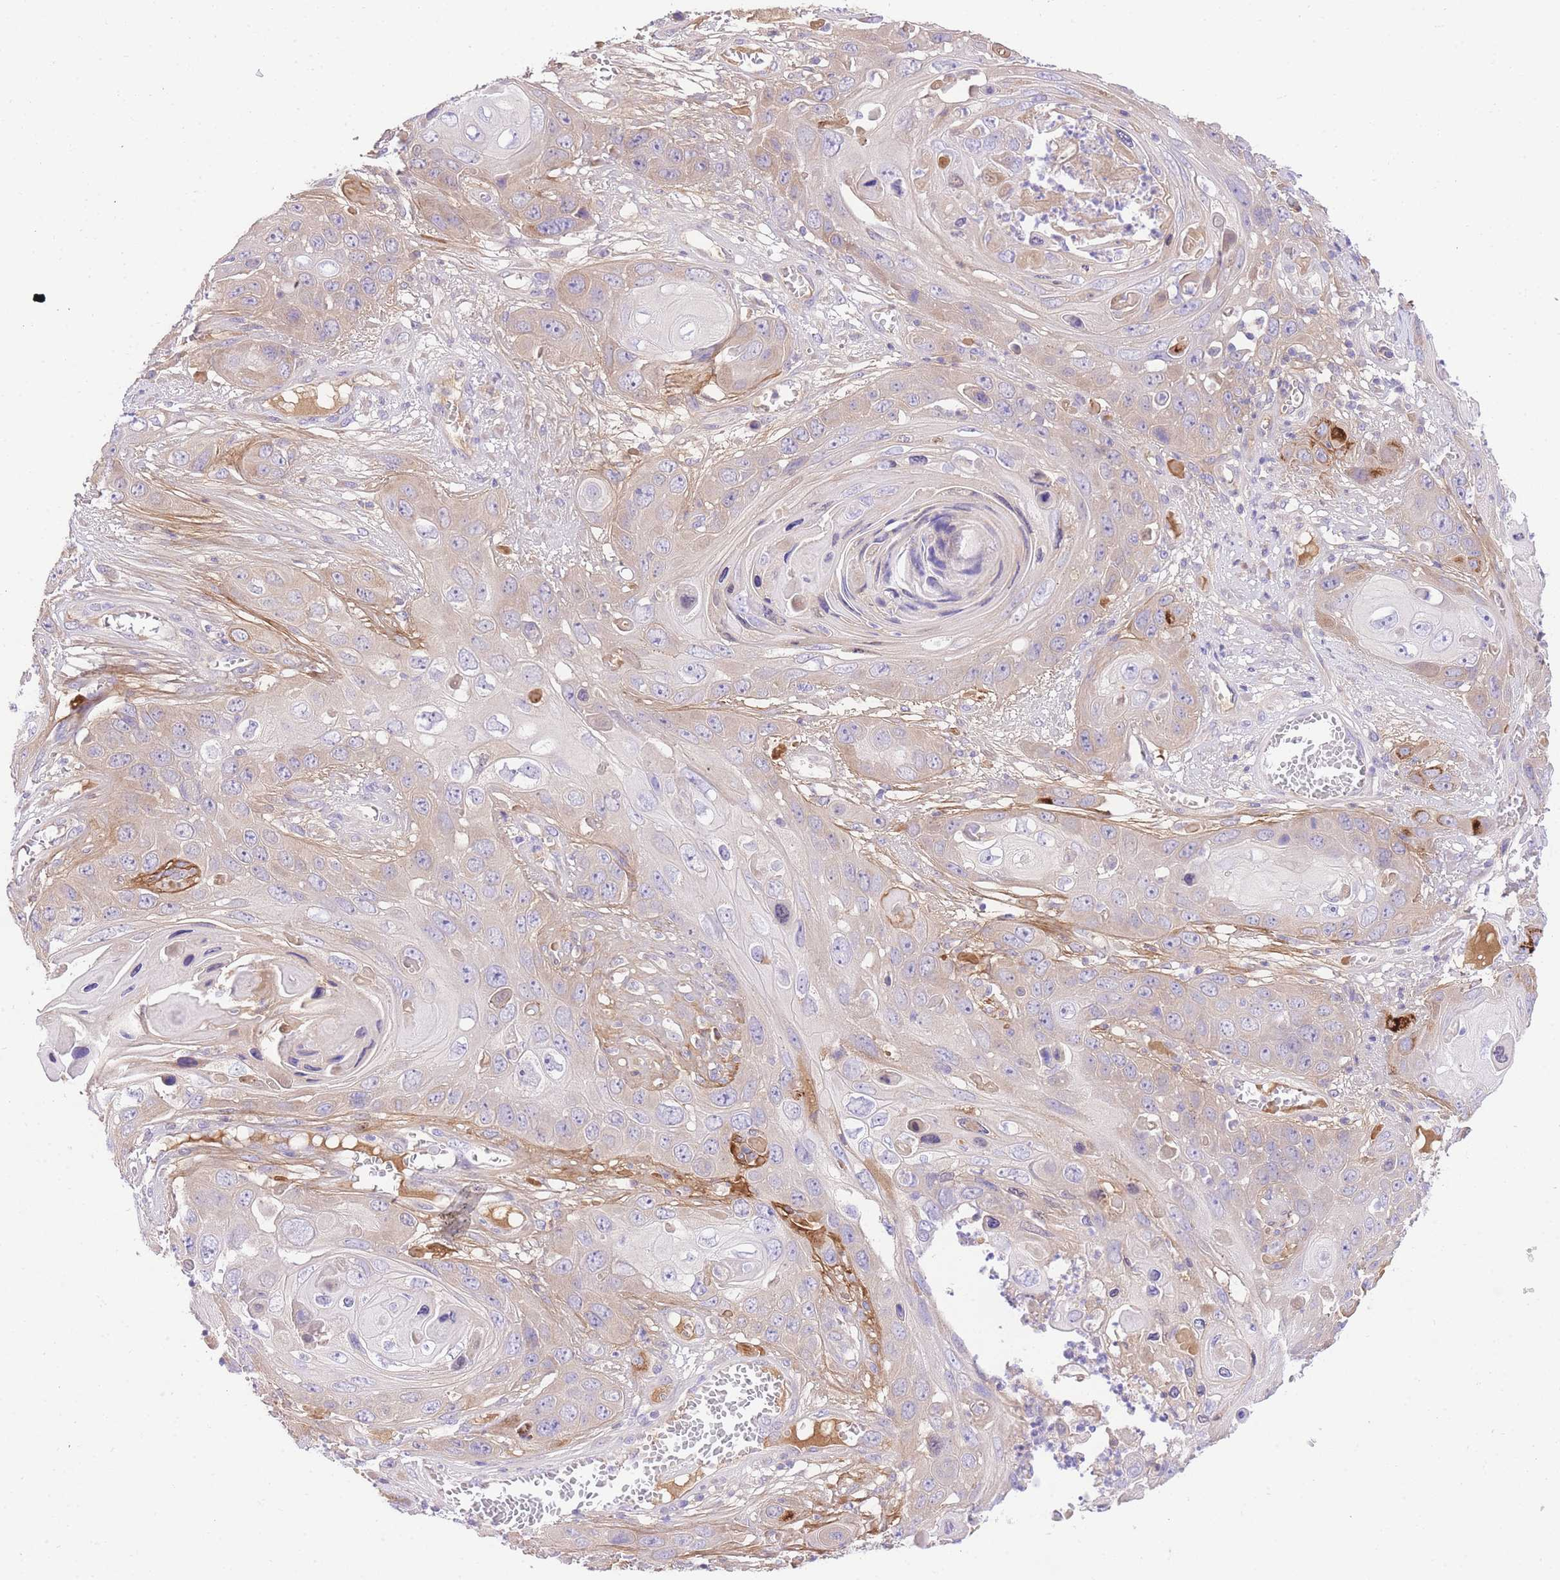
{"staining": {"intensity": "weak", "quantity": "<25%", "location": "cytoplasmic/membranous"}, "tissue": "skin cancer", "cell_type": "Tumor cells", "image_type": "cancer", "snomed": [{"axis": "morphology", "description": "Squamous cell carcinoma, NOS"}, {"axis": "topography", "description": "Skin"}], "caption": "IHC of human skin squamous cell carcinoma reveals no expression in tumor cells.", "gene": "LIPH", "patient": {"sex": "male", "age": 55}}